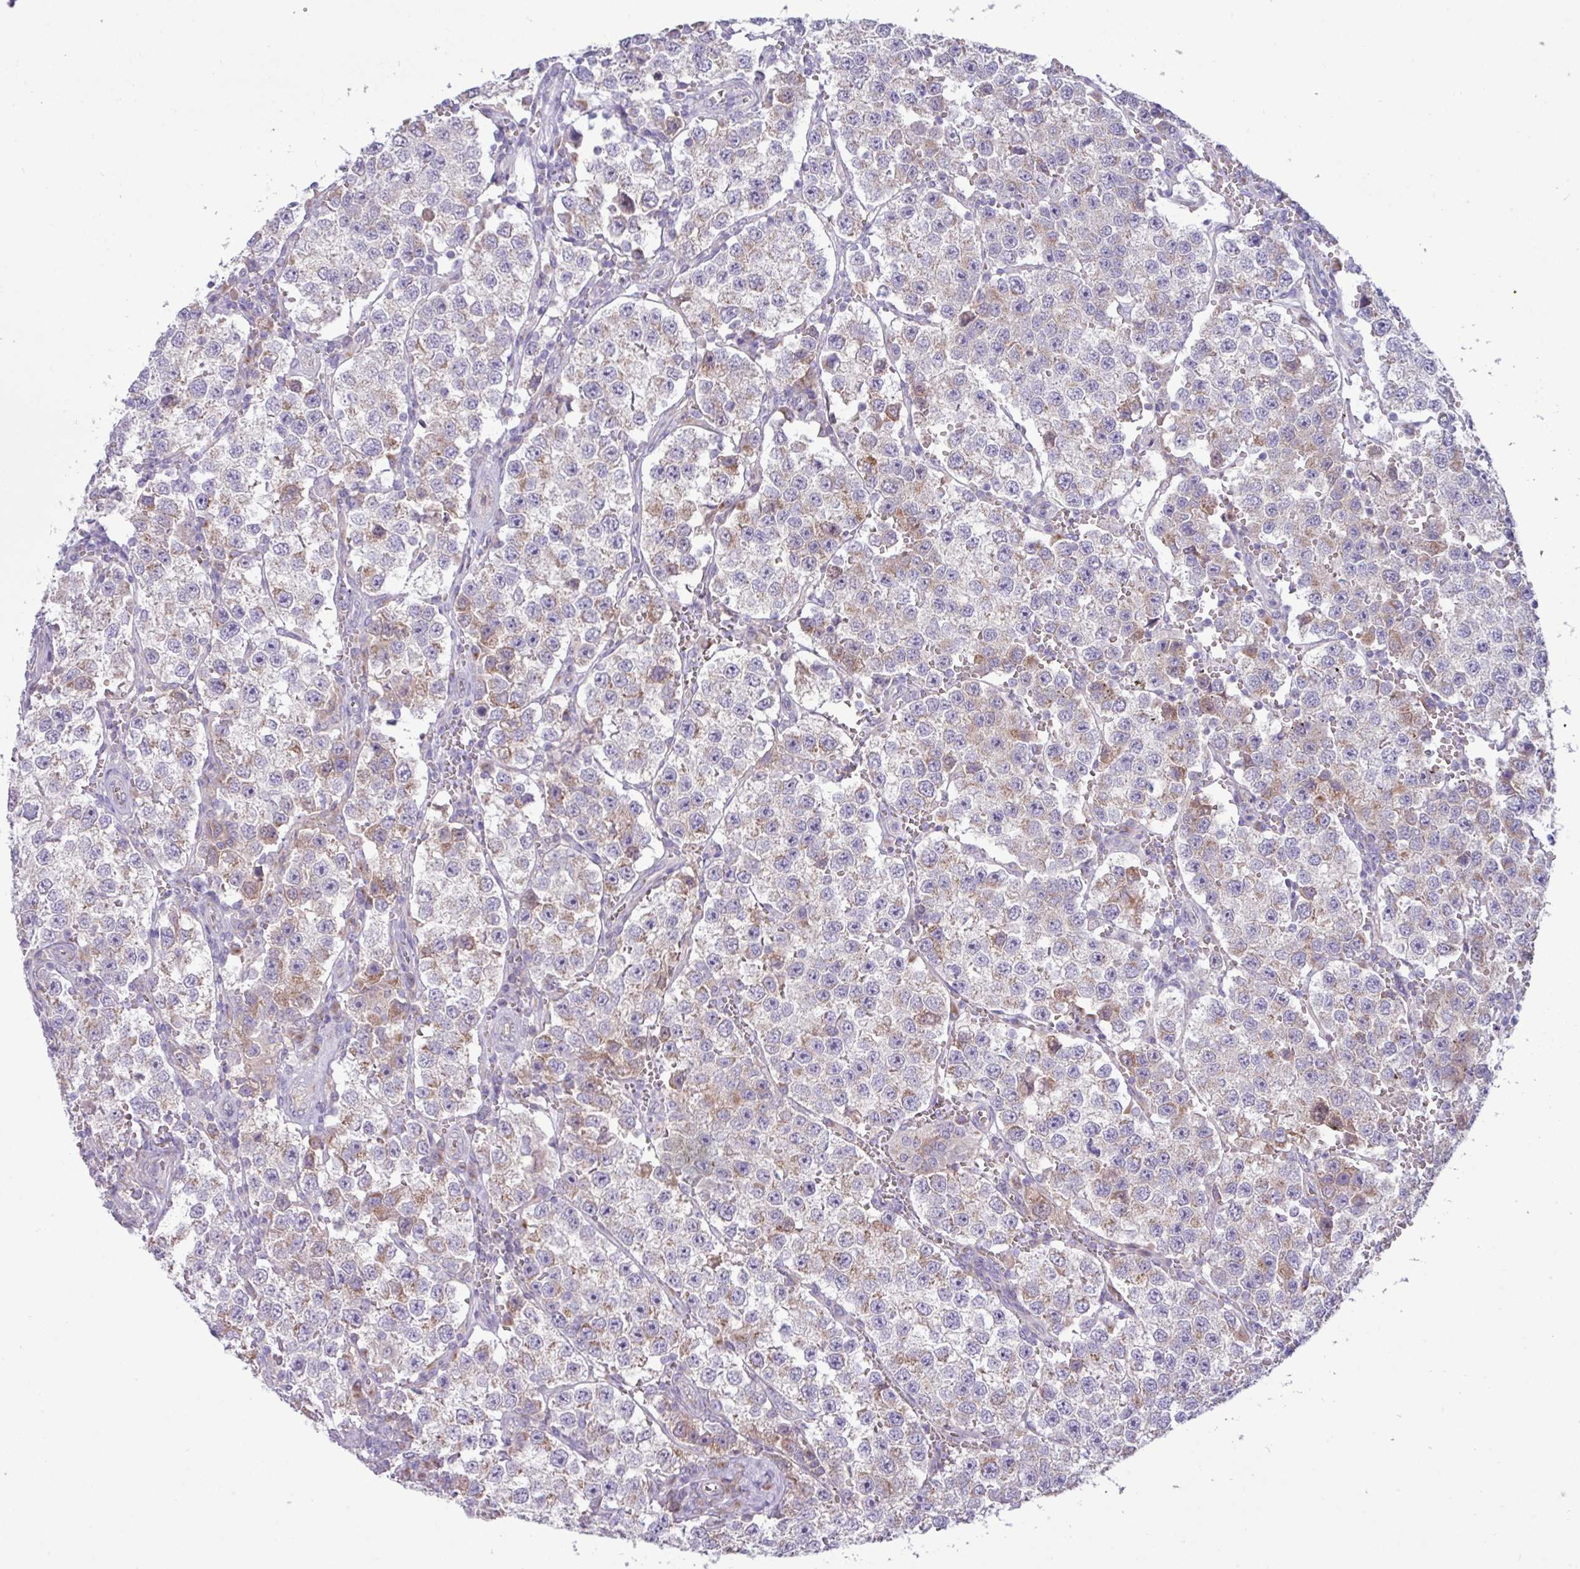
{"staining": {"intensity": "moderate", "quantity": "25%-75%", "location": "cytoplasmic/membranous"}, "tissue": "testis cancer", "cell_type": "Tumor cells", "image_type": "cancer", "snomed": [{"axis": "morphology", "description": "Seminoma, NOS"}, {"axis": "topography", "description": "Testis"}], "caption": "Moderate cytoplasmic/membranous protein expression is appreciated in approximately 25%-75% of tumor cells in testis cancer.", "gene": "STIMATE", "patient": {"sex": "male", "age": 37}}